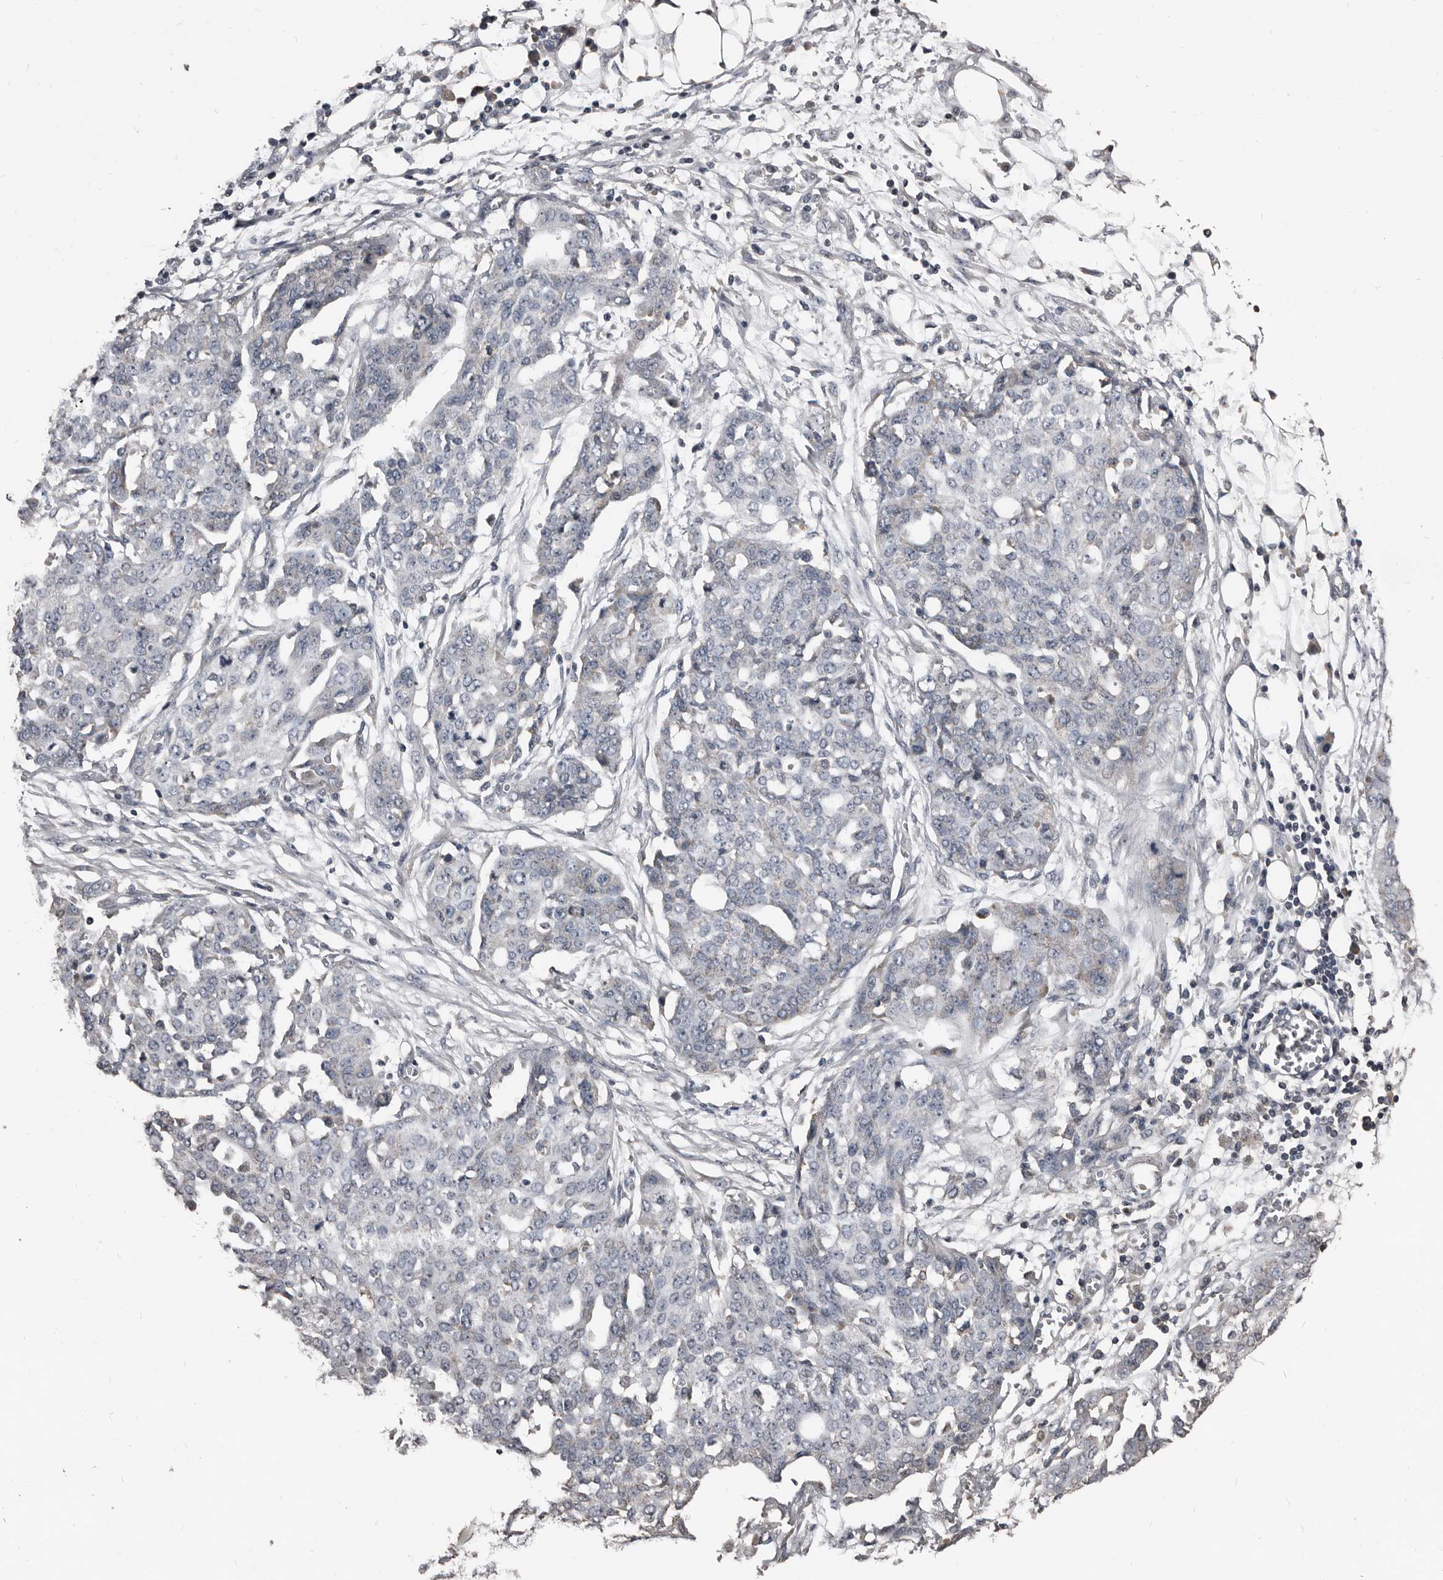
{"staining": {"intensity": "negative", "quantity": "none", "location": "none"}, "tissue": "ovarian cancer", "cell_type": "Tumor cells", "image_type": "cancer", "snomed": [{"axis": "morphology", "description": "Cystadenocarcinoma, serous, NOS"}, {"axis": "topography", "description": "Soft tissue"}, {"axis": "topography", "description": "Ovary"}], "caption": "IHC photomicrograph of serous cystadenocarcinoma (ovarian) stained for a protein (brown), which displays no expression in tumor cells.", "gene": "GREB1", "patient": {"sex": "female", "age": 57}}